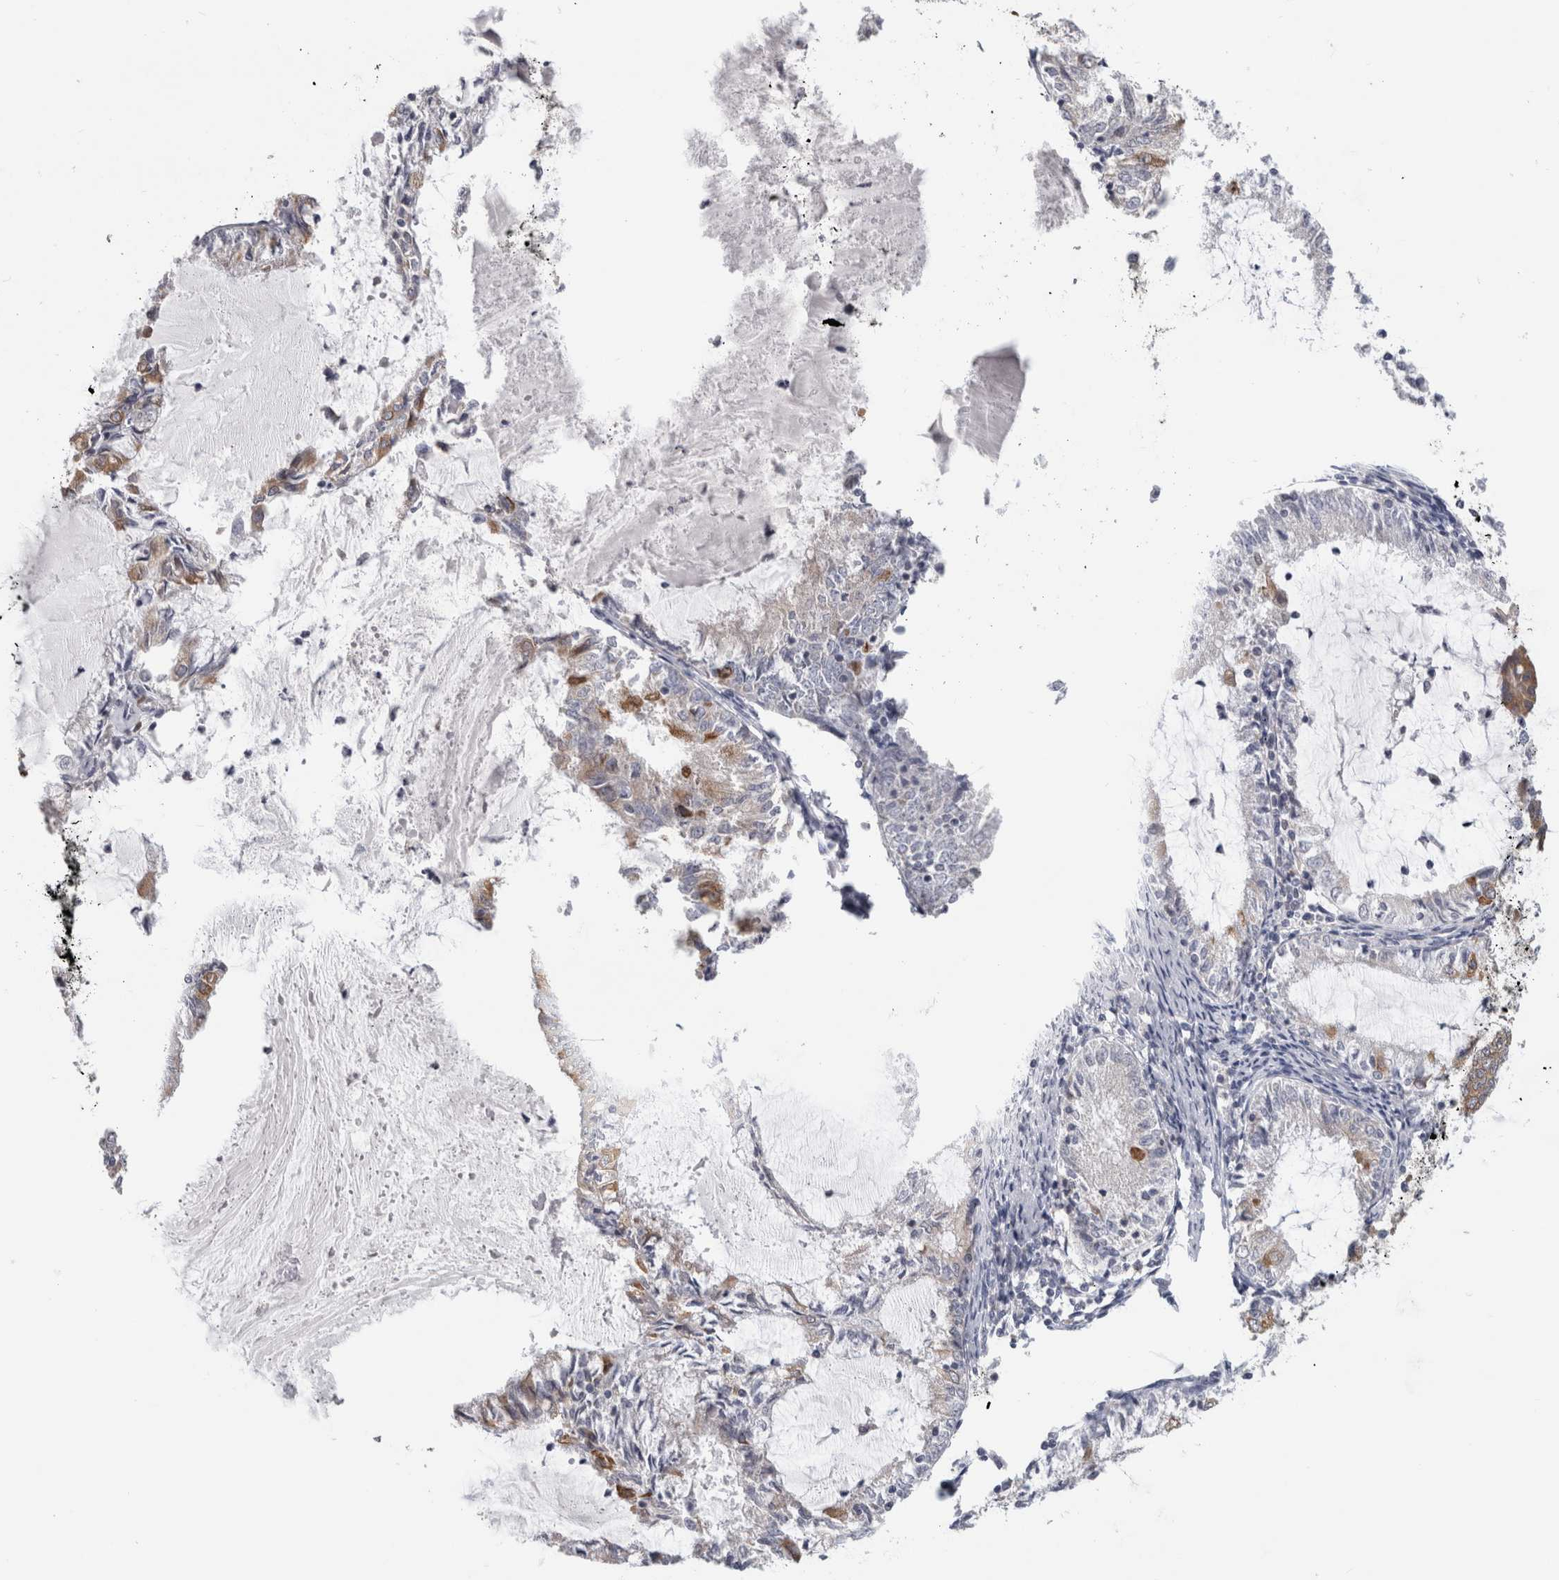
{"staining": {"intensity": "negative", "quantity": "none", "location": "none"}, "tissue": "endometrial cancer", "cell_type": "Tumor cells", "image_type": "cancer", "snomed": [{"axis": "morphology", "description": "Adenocarcinoma, NOS"}, {"axis": "topography", "description": "Endometrium"}], "caption": "Tumor cells show no significant expression in endometrial adenocarcinoma.", "gene": "TMEM242", "patient": {"sex": "female", "age": 57}}